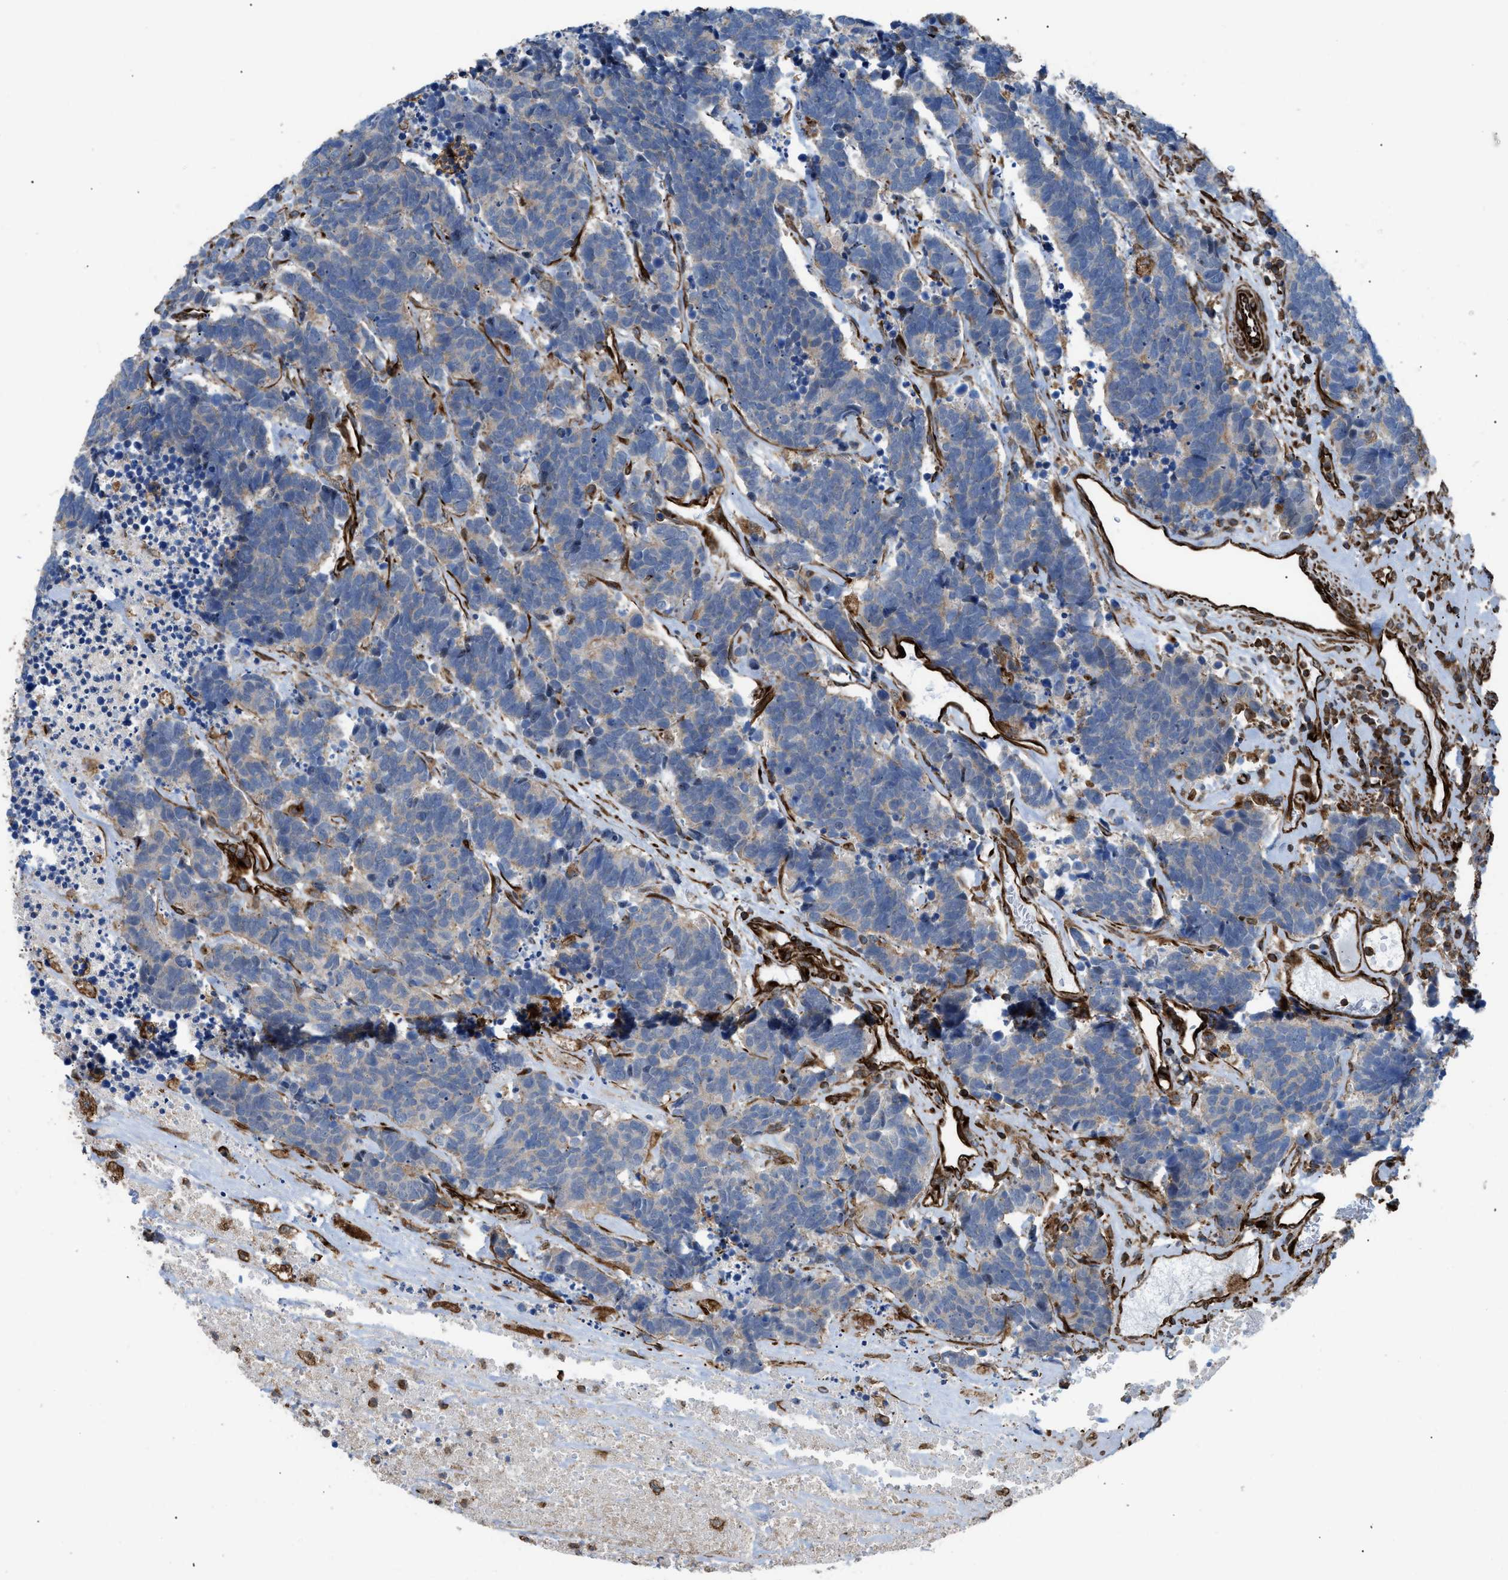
{"staining": {"intensity": "weak", "quantity": "25%-75%", "location": "cytoplasmic/membranous"}, "tissue": "carcinoid", "cell_type": "Tumor cells", "image_type": "cancer", "snomed": [{"axis": "morphology", "description": "Carcinoma, NOS"}, {"axis": "morphology", "description": "Carcinoid, malignant, NOS"}, {"axis": "topography", "description": "Urinary bladder"}], "caption": "Weak cytoplasmic/membranous positivity for a protein is identified in approximately 25%-75% of tumor cells of carcinoid (malignant) using IHC.", "gene": "PTPRE", "patient": {"sex": "male", "age": 57}}